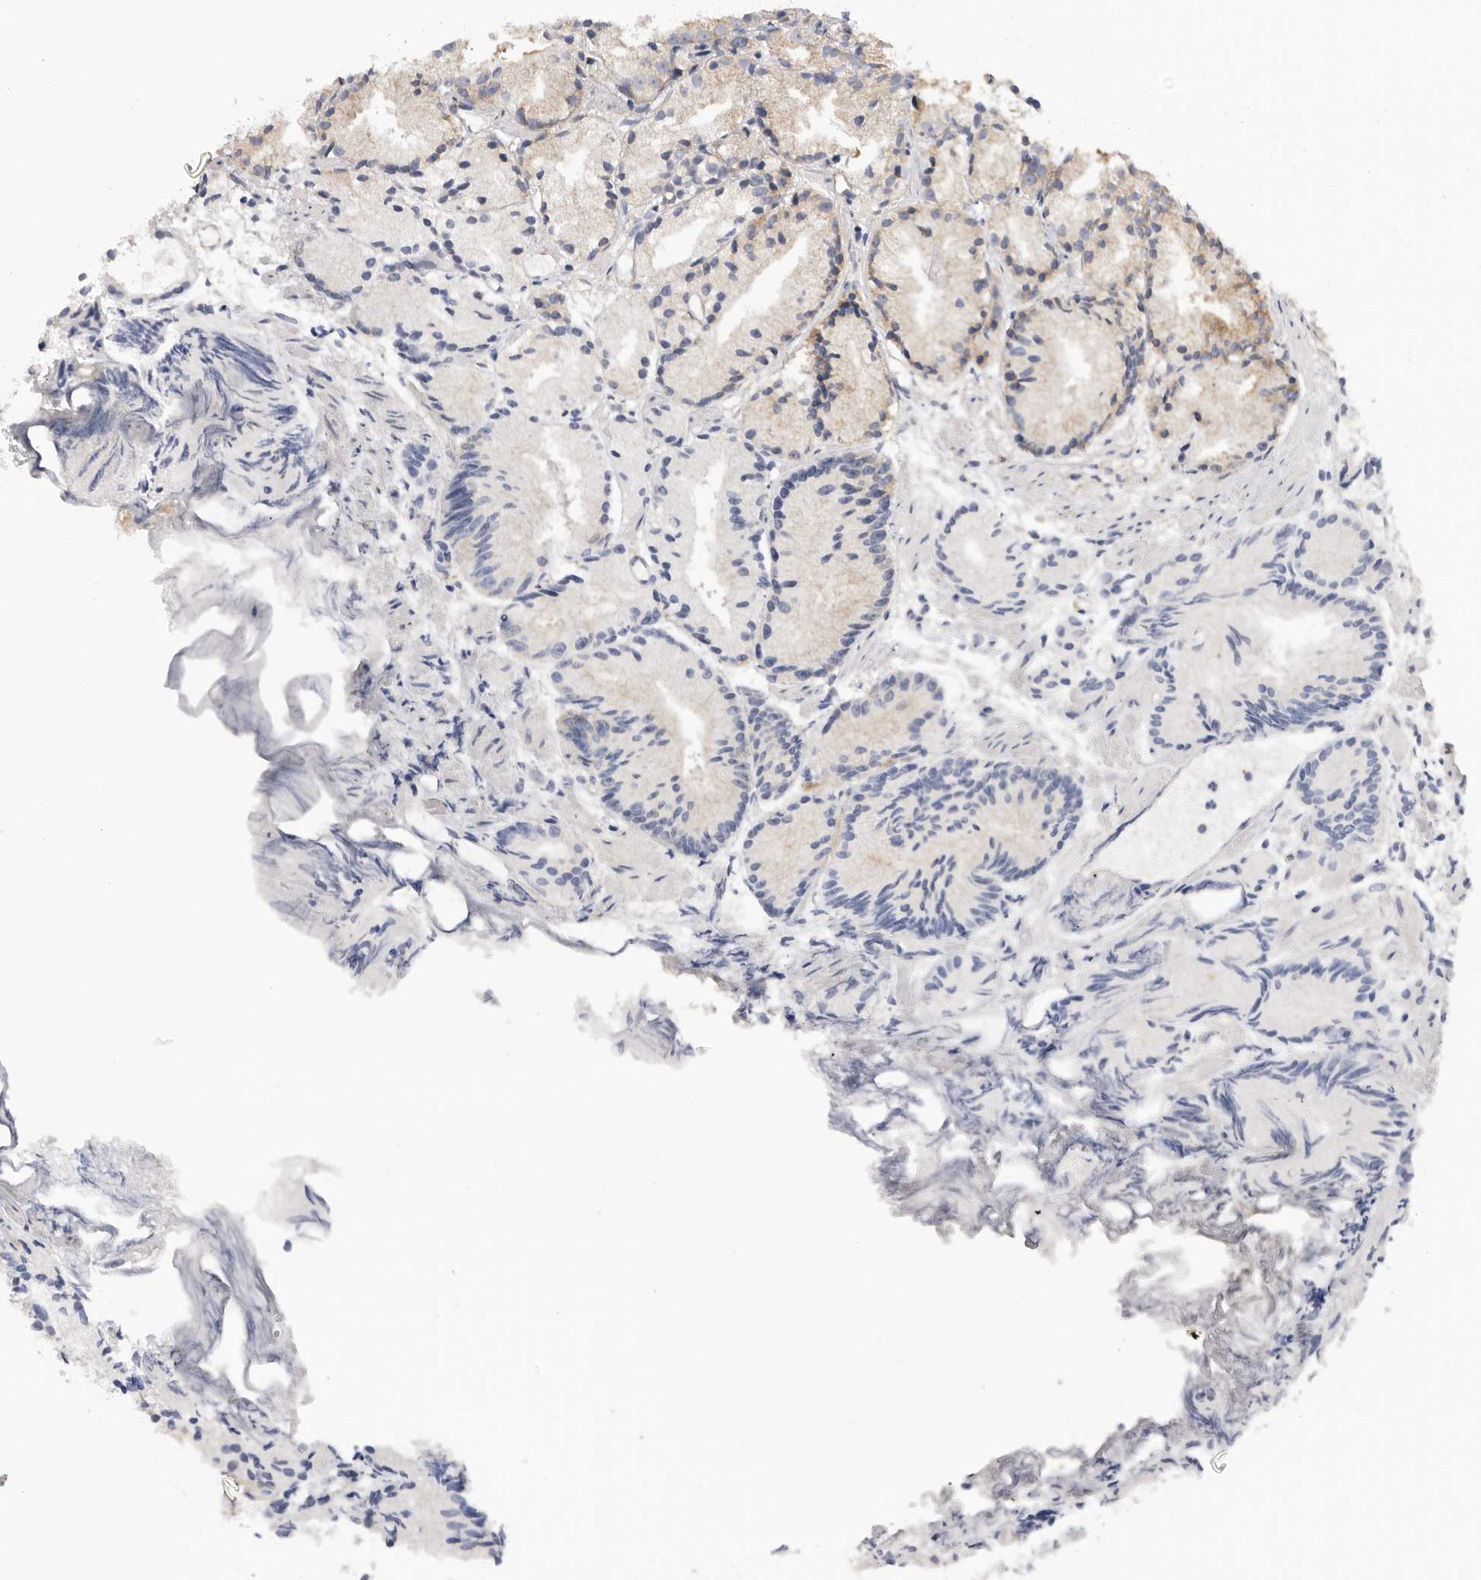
{"staining": {"intensity": "negative", "quantity": "none", "location": "none"}, "tissue": "prostate cancer", "cell_type": "Tumor cells", "image_type": "cancer", "snomed": [{"axis": "morphology", "description": "Adenocarcinoma, Low grade"}, {"axis": "topography", "description": "Prostate"}], "caption": "The immunohistochemistry (IHC) histopathology image has no significant expression in tumor cells of low-grade adenocarcinoma (prostate) tissue.", "gene": "SERBP1", "patient": {"sex": "male", "age": 88}}